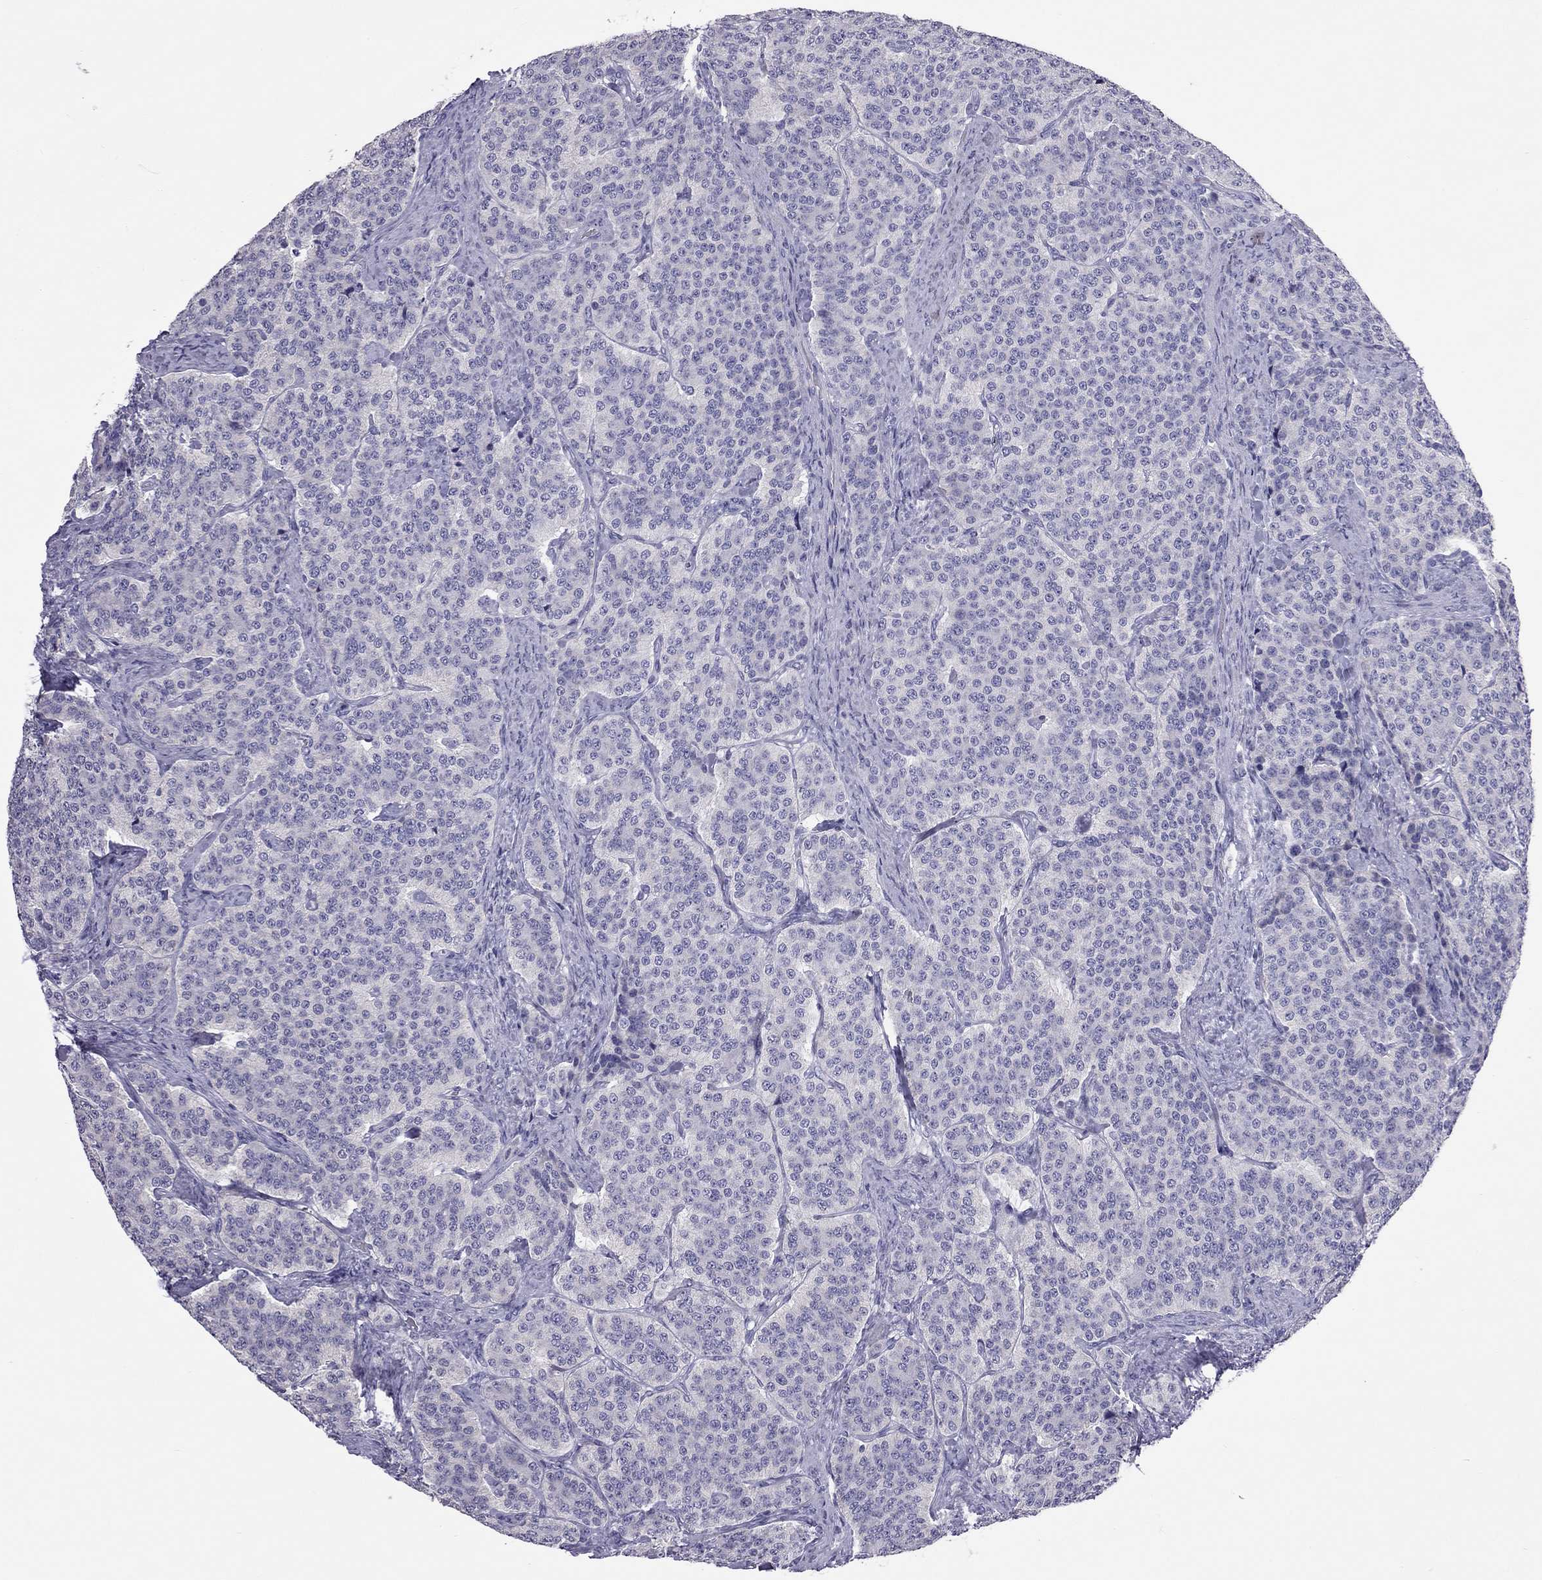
{"staining": {"intensity": "negative", "quantity": "none", "location": "none"}, "tissue": "carcinoid", "cell_type": "Tumor cells", "image_type": "cancer", "snomed": [{"axis": "morphology", "description": "Carcinoid, malignant, NOS"}, {"axis": "topography", "description": "Small intestine"}], "caption": "IHC photomicrograph of neoplastic tissue: carcinoid (malignant) stained with DAB (3,3'-diaminobenzidine) exhibits no significant protein staining in tumor cells.", "gene": "PPP1R3A", "patient": {"sex": "female", "age": 58}}